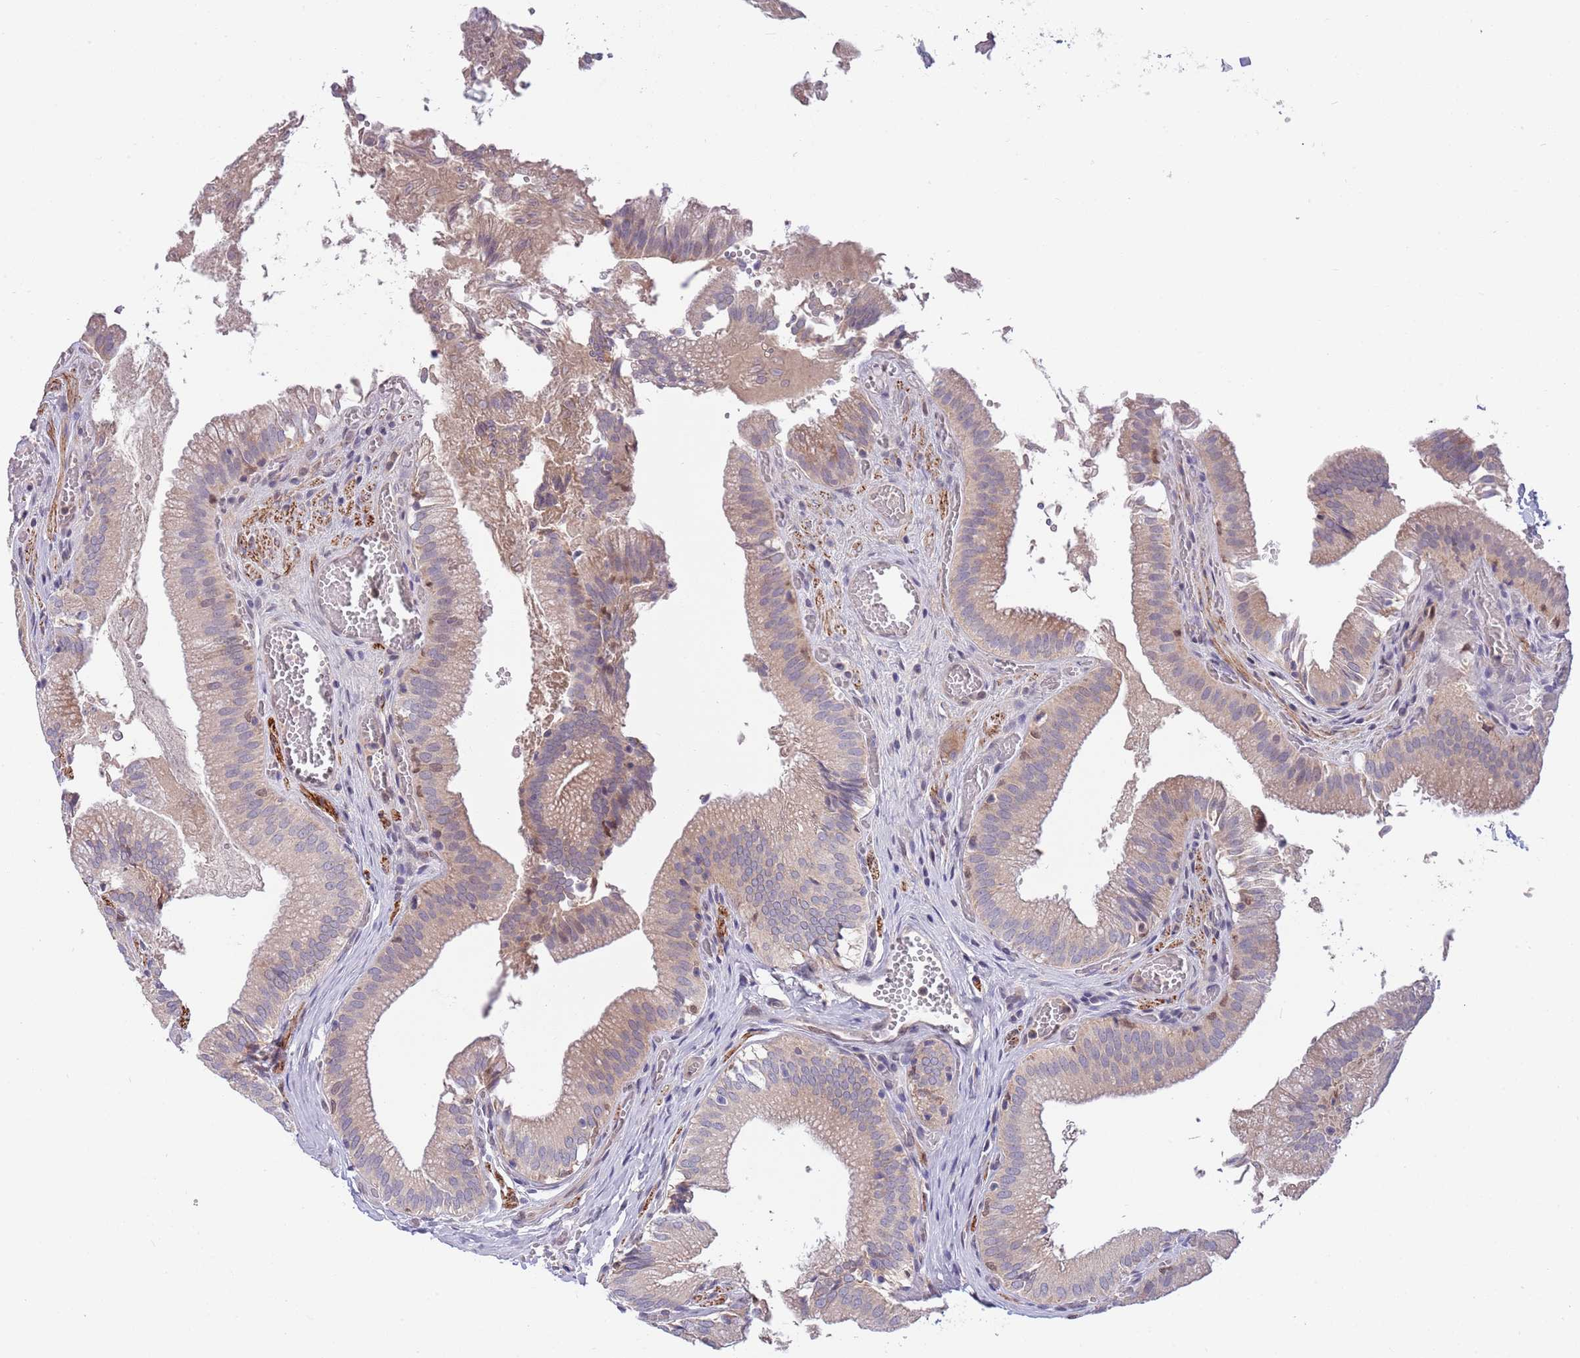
{"staining": {"intensity": "moderate", "quantity": "25%-75%", "location": "cytoplasmic/membranous,nuclear"}, "tissue": "gallbladder", "cell_type": "Glandular cells", "image_type": "normal", "snomed": [{"axis": "morphology", "description": "Normal tissue, NOS"}, {"axis": "topography", "description": "Gallbladder"}, {"axis": "topography", "description": "Peripheral nerve tissue"}], "caption": "Immunohistochemistry (IHC) (DAB) staining of benign human gallbladder reveals moderate cytoplasmic/membranous,nuclear protein positivity in approximately 25%-75% of glandular cells.", "gene": "NLRP6", "patient": {"sex": "male", "age": 17}}